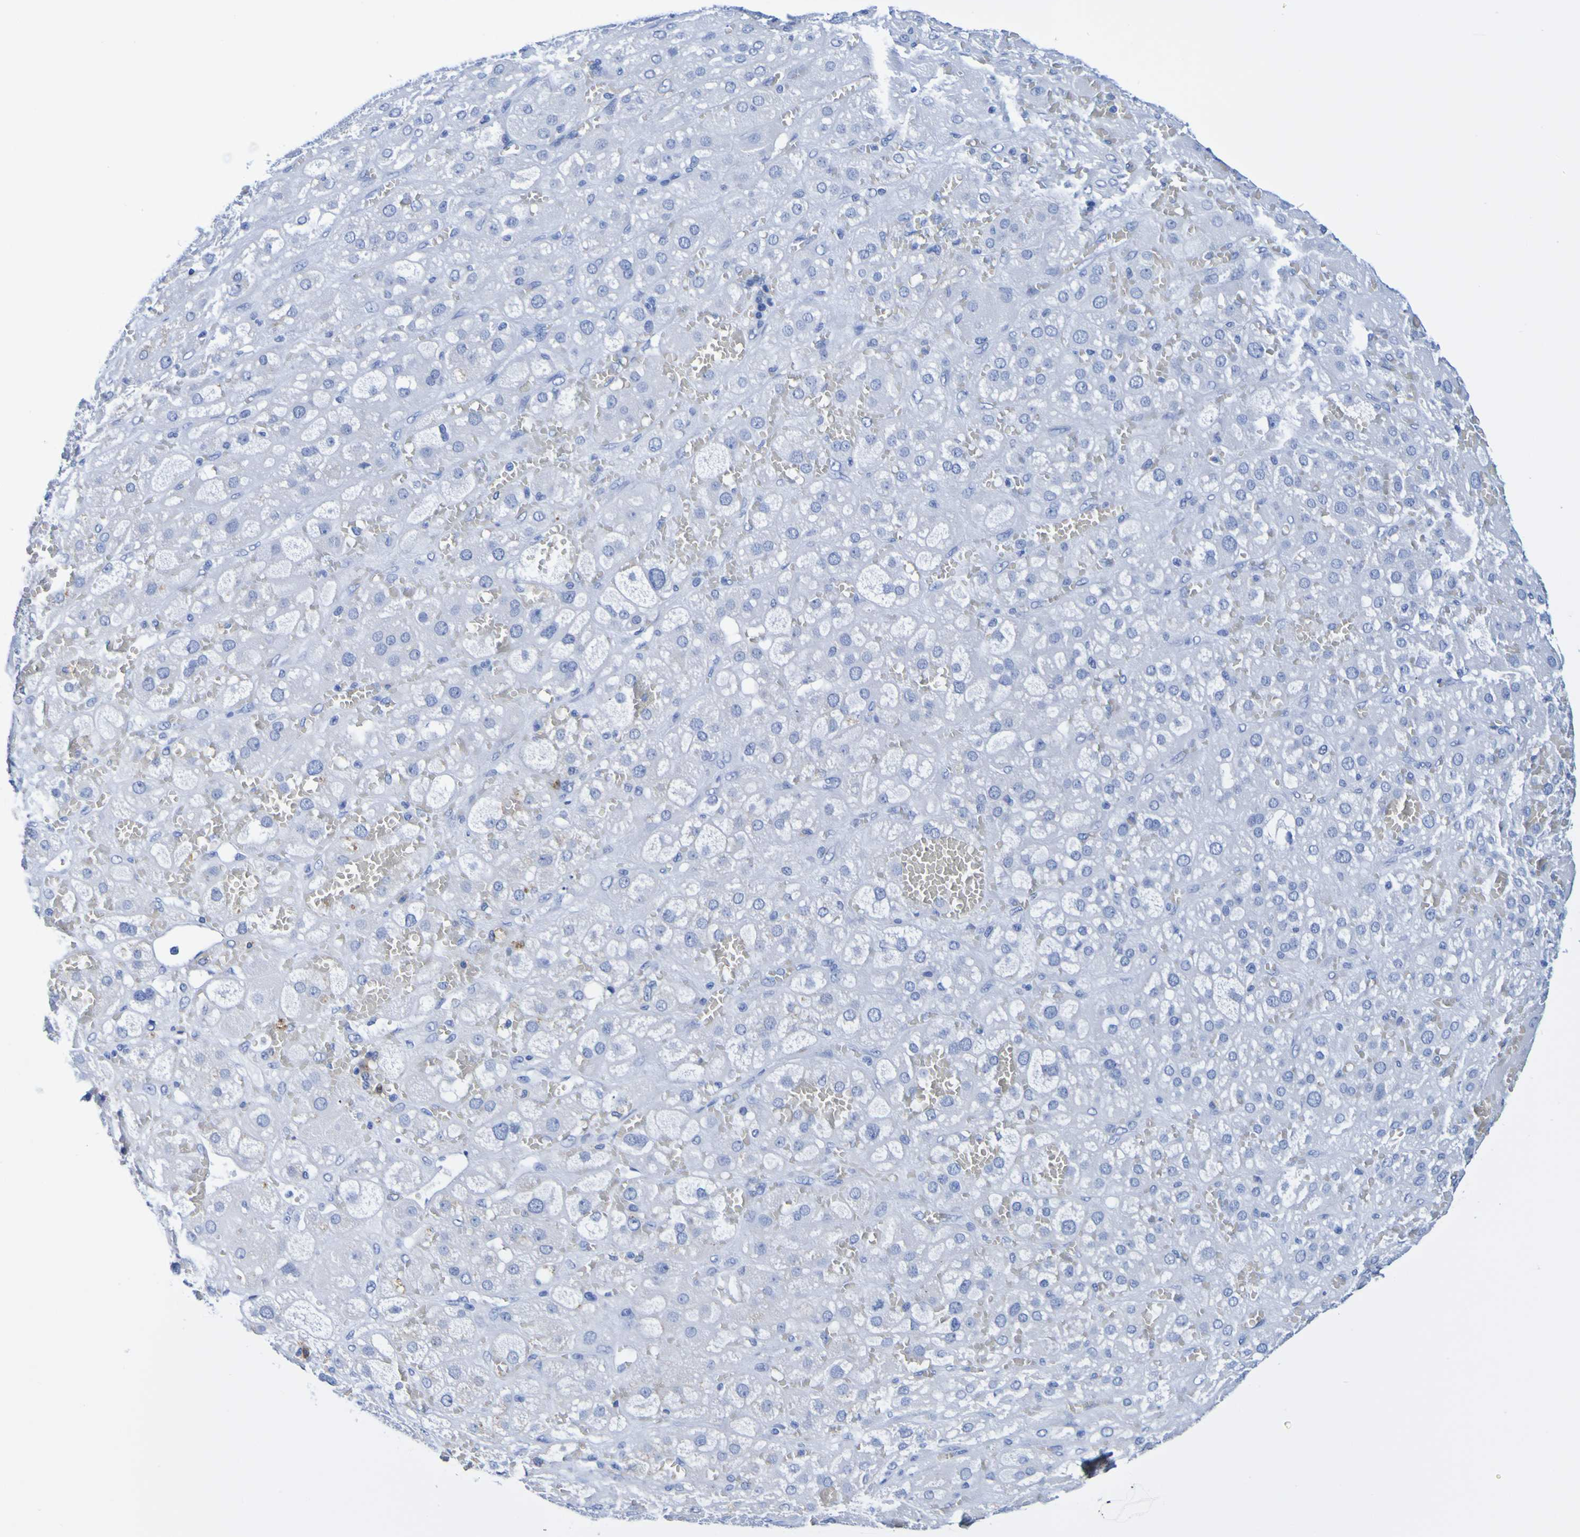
{"staining": {"intensity": "negative", "quantity": "none", "location": "none"}, "tissue": "adrenal gland", "cell_type": "Glandular cells", "image_type": "normal", "snomed": [{"axis": "morphology", "description": "Normal tissue, NOS"}, {"axis": "topography", "description": "Adrenal gland"}], "caption": "This micrograph is of benign adrenal gland stained with IHC to label a protein in brown with the nuclei are counter-stained blue. There is no staining in glandular cells.", "gene": "DPEP1", "patient": {"sex": "female", "age": 47}}